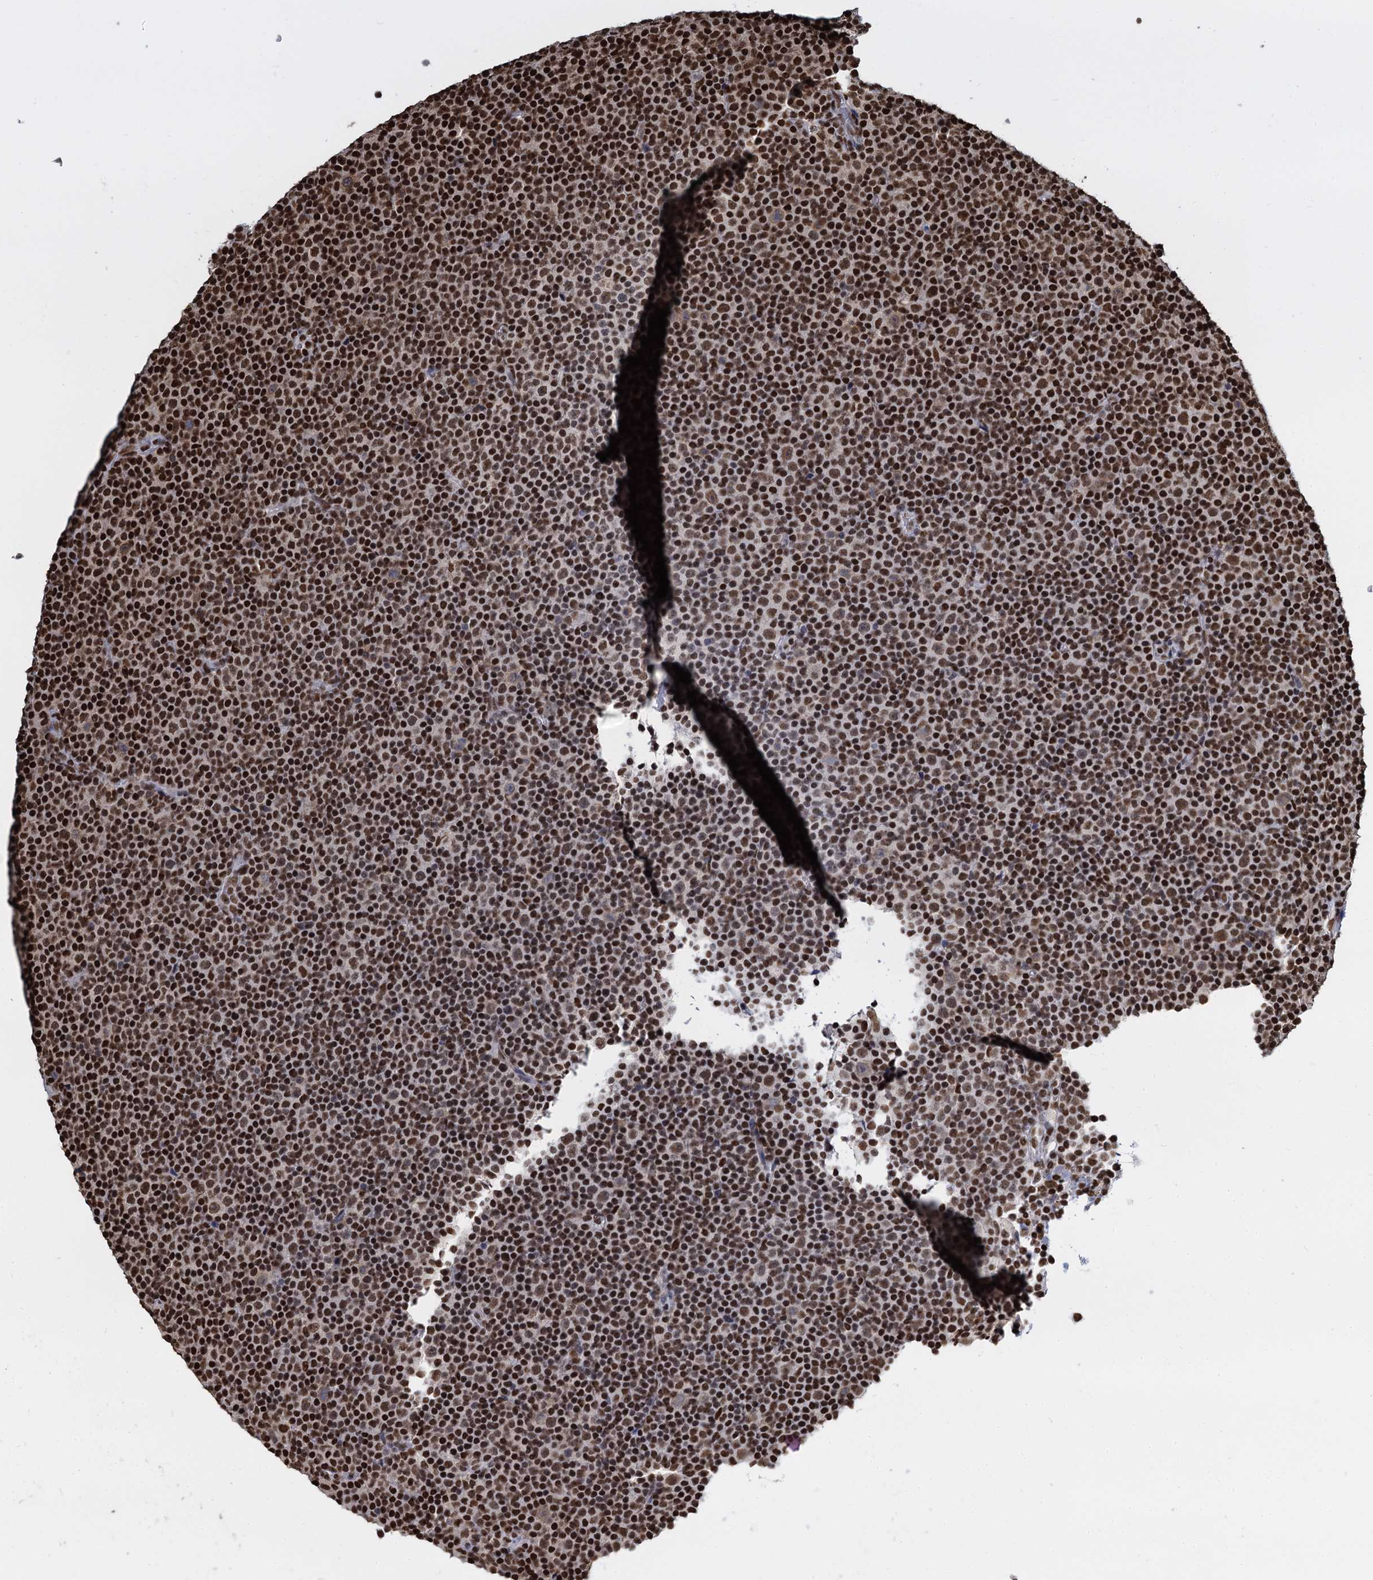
{"staining": {"intensity": "strong", "quantity": ">75%", "location": "nuclear"}, "tissue": "lymphoma", "cell_type": "Tumor cells", "image_type": "cancer", "snomed": [{"axis": "morphology", "description": "Malignant lymphoma, non-Hodgkin's type, Low grade"}, {"axis": "topography", "description": "Lymph node"}], "caption": "A micrograph of malignant lymphoma, non-Hodgkin's type (low-grade) stained for a protein exhibits strong nuclear brown staining in tumor cells.", "gene": "DCPS", "patient": {"sex": "female", "age": 67}}